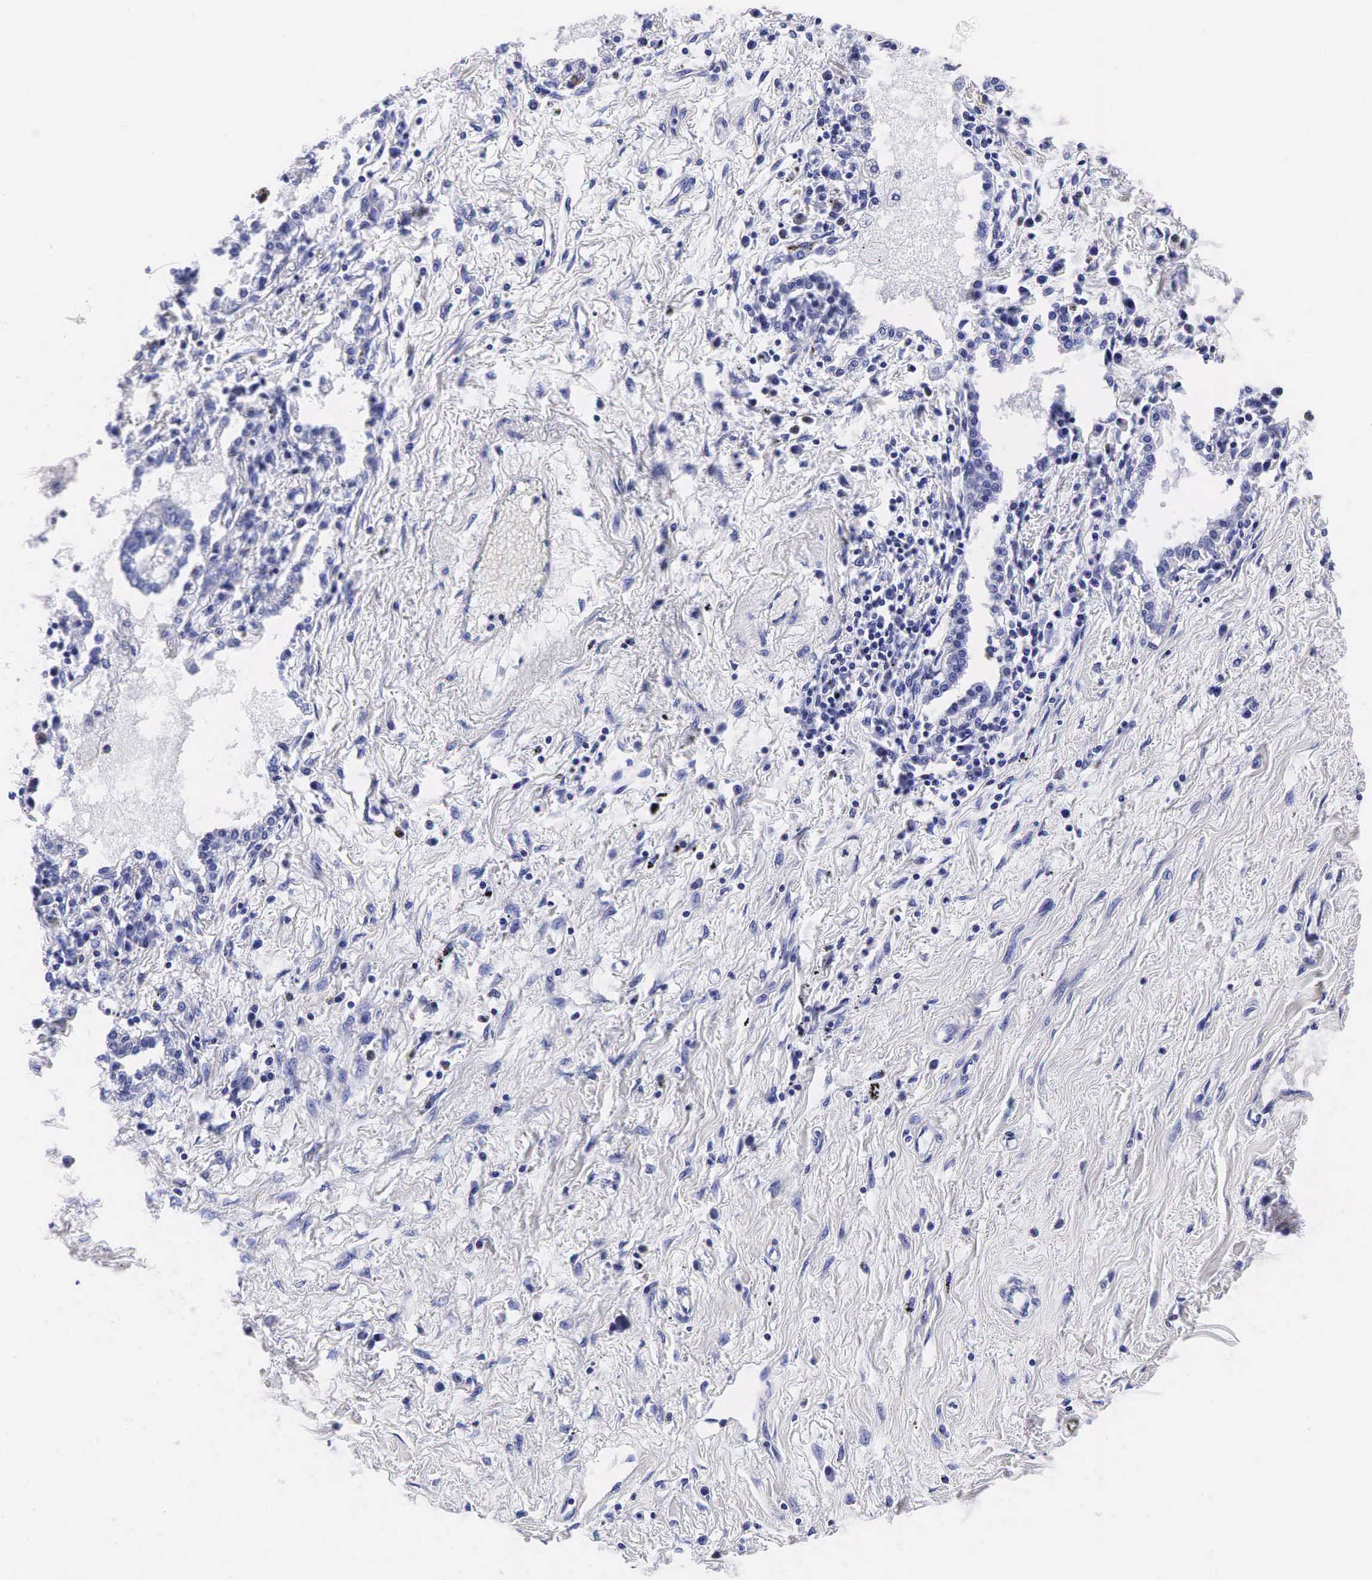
{"staining": {"intensity": "negative", "quantity": "none", "location": "none"}, "tissue": "lung cancer", "cell_type": "Tumor cells", "image_type": "cancer", "snomed": [{"axis": "morphology", "description": "Adenocarcinoma, NOS"}, {"axis": "topography", "description": "Lung"}], "caption": "Human lung cancer (adenocarcinoma) stained for a protein using immunohistochemistry exhibits no positivity in tumor cells.", "gene": "KLK3", "patient": {"sex": "male", "age": 60}}